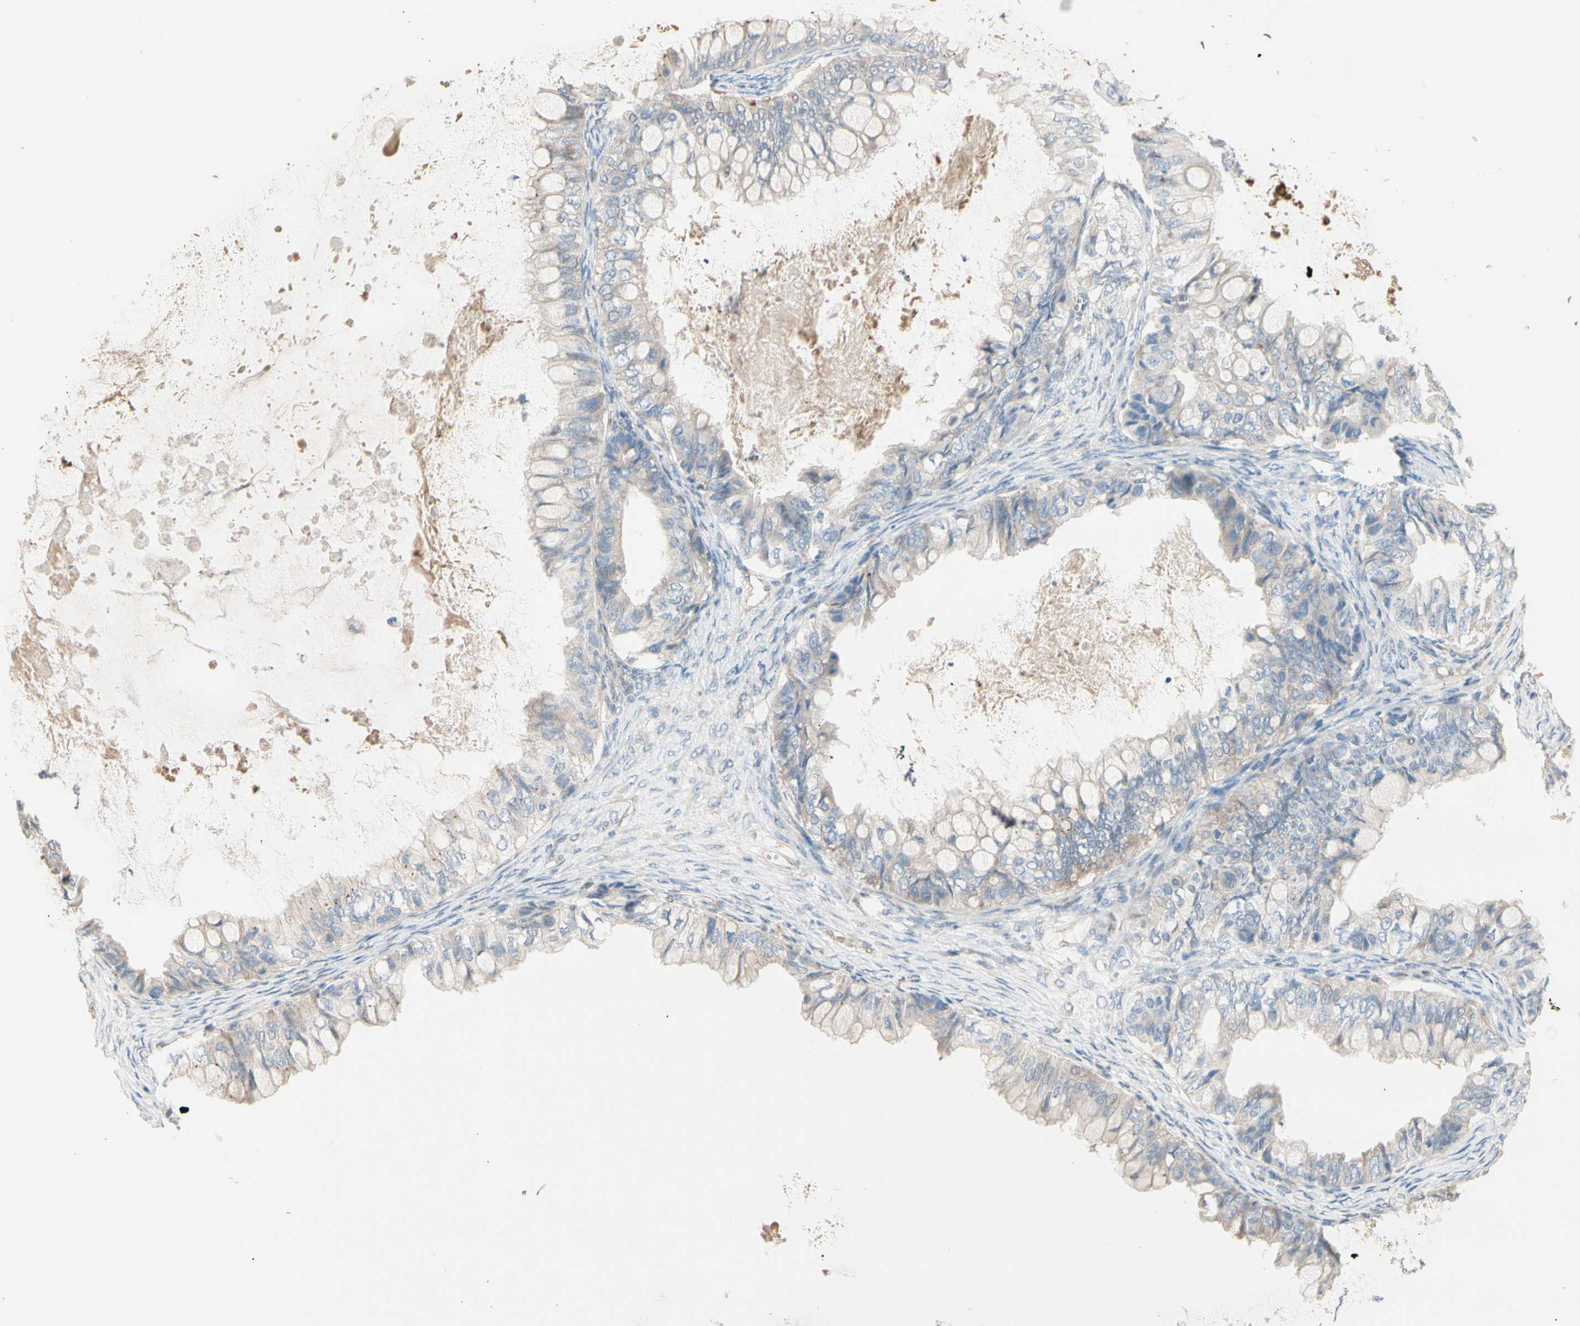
{"staining": {"intensity": "weak", "quantity": ">75%", "location": "cytoplasmic/membranous"}, "tissue": "ovarian cancer", "cell_type": "Tumor cells", "image_type": "cancer", "snomed": [{"axis": "morphology", "description": "Cystadenocarcinoma, mucinous, NOS"}, {"axis": "topography", "description": "Ovary"}], "caption": "Immunohistochemistry micrograph of mucinous cystadenocarcinoma (ovarian) stained for a protein (brown), which exhibits low levels of weak cytoplasmic/membranous staining in approximately >75% of tumor cells.", "gene": "EPHA3", "patient": {"sex": "female", "age": 80}}